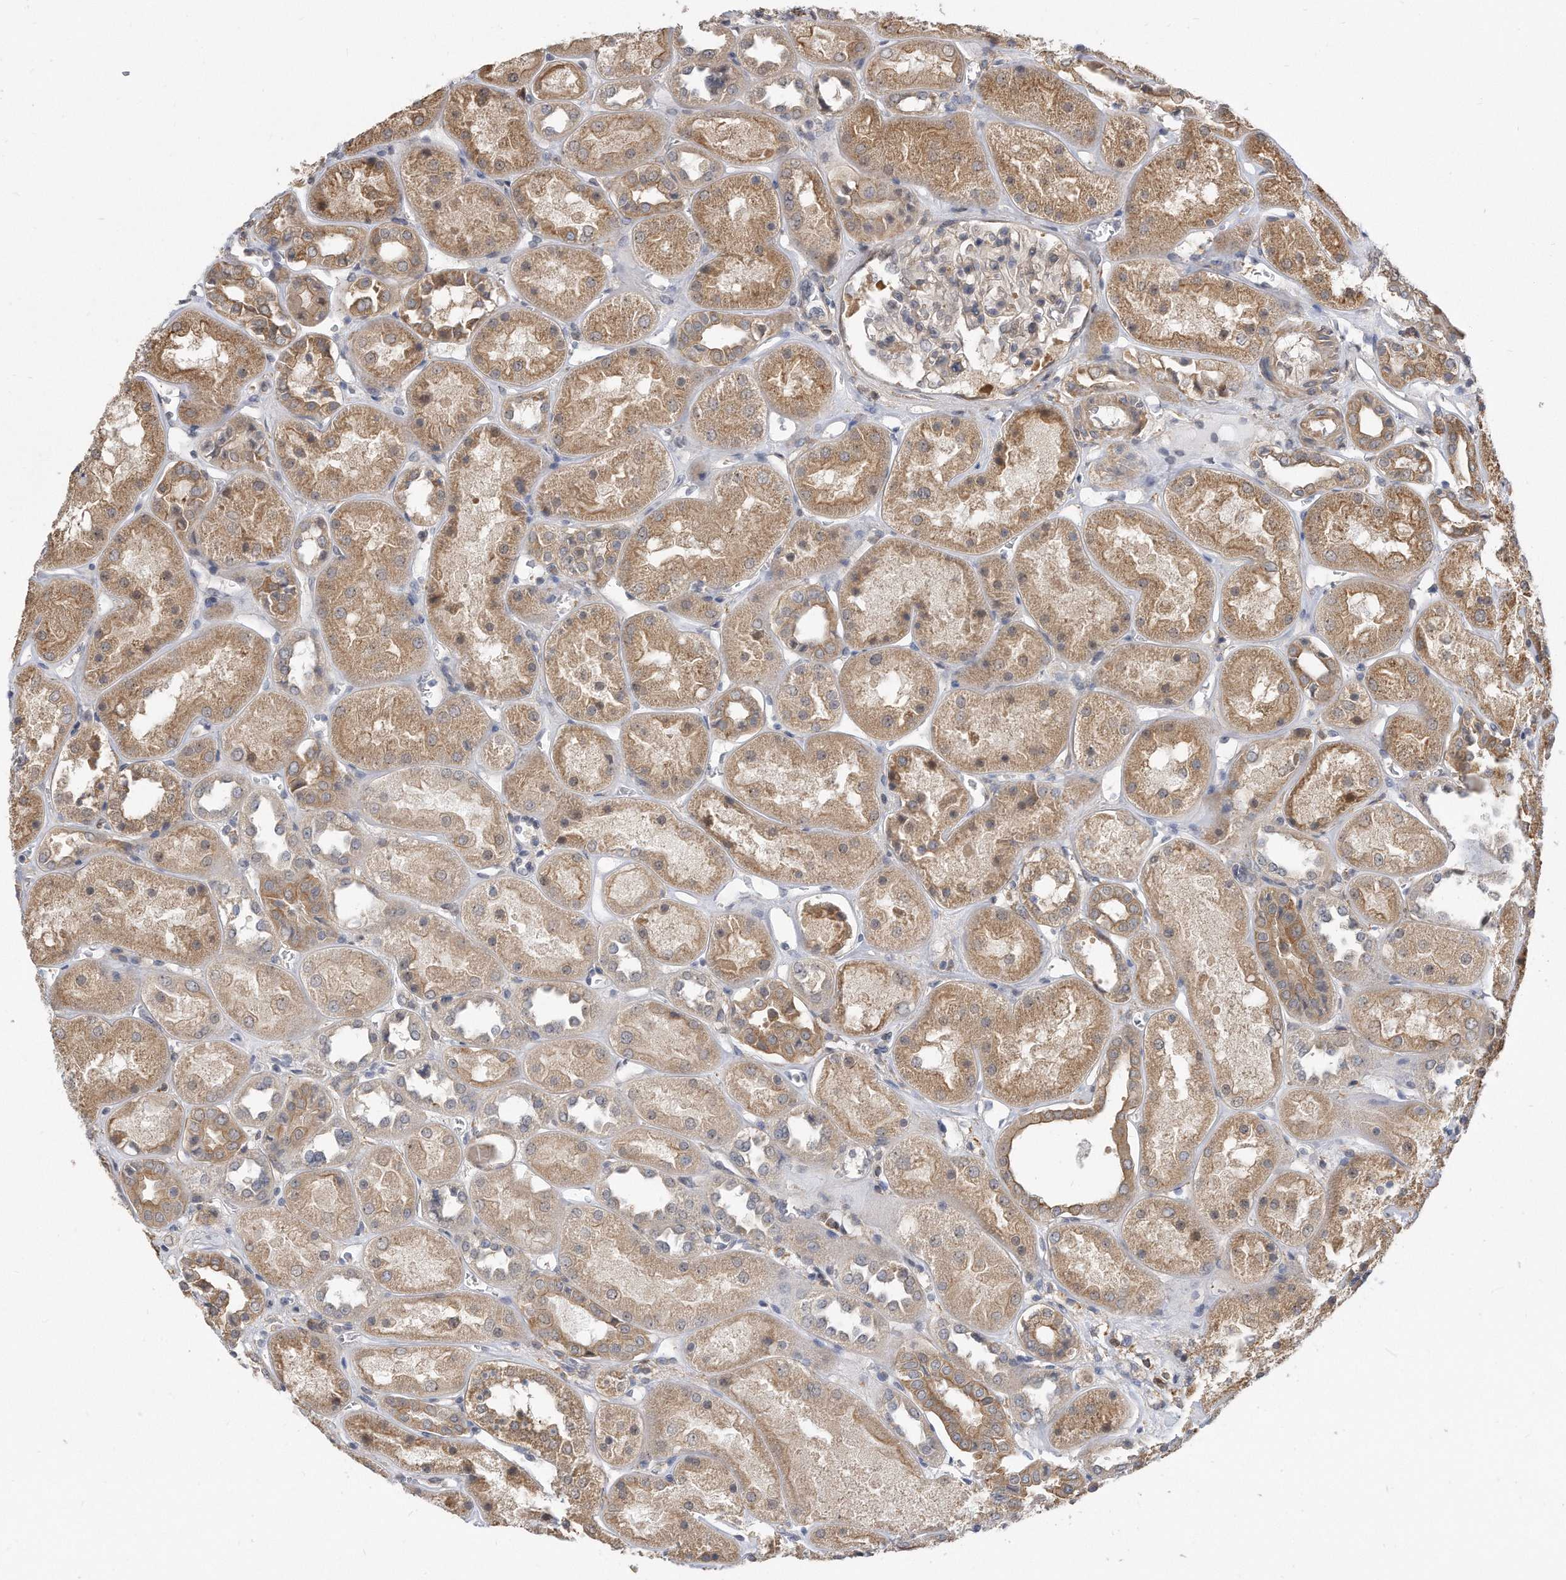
{"staining": {"intensity": "weak", "quantity": "<25%", "location": "cytoplasmic/membranous"}, "tissue": "kidney", "cell_type": "Cells in glomeruli", "image_type": "normal", "snomed": [{"axis": "morphology", "description": "Normal tissue, NOS"}, {"axis": "topography", "description": "Kidney"}], "caption": "Immunohistochemistry (IHC) of benign human kidney exhibits no positivity in cells in glomeruli.", "gene": "TCP1", "patient": {"sex": "male", "age": 70}}